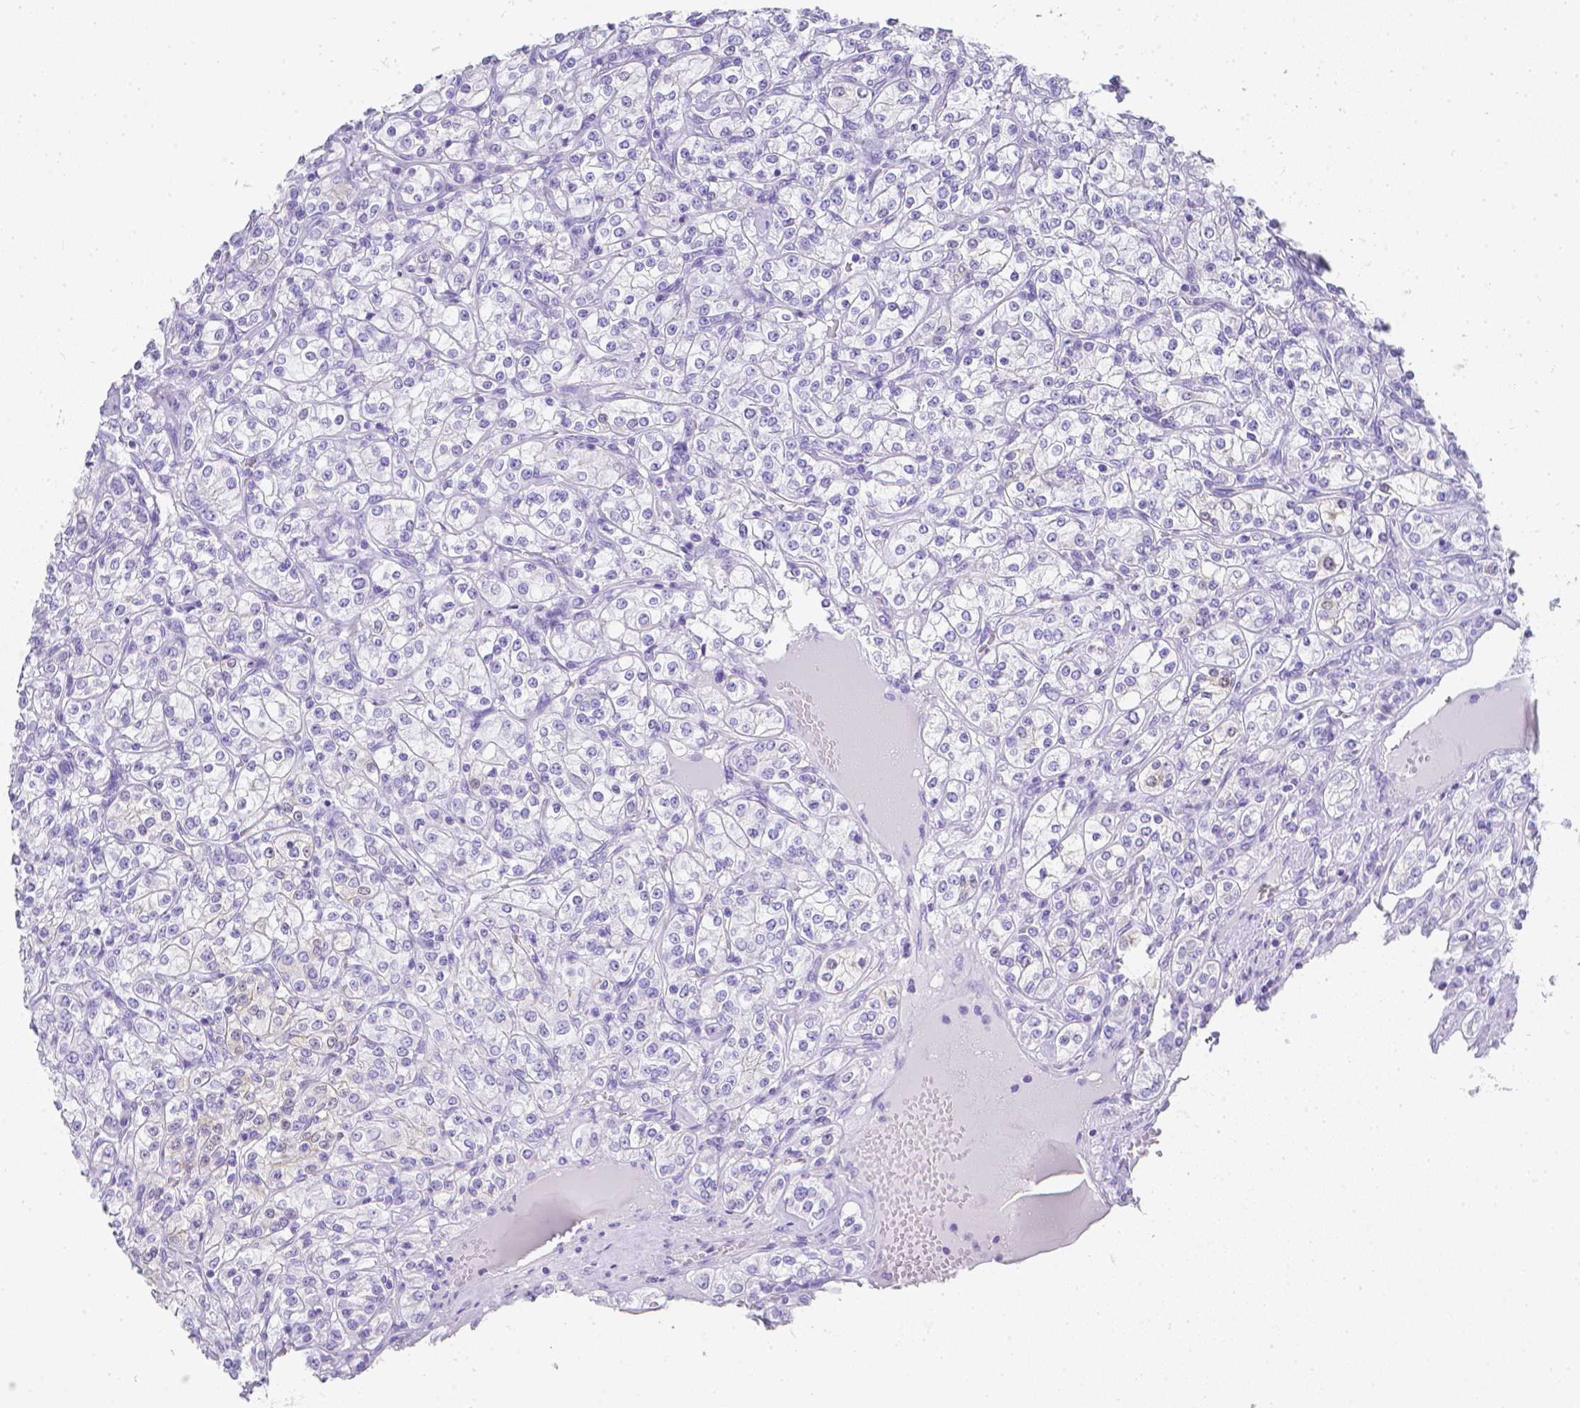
{"staining": {"intensity": "negative", "quantity": "none", "location": "none"}, "tissue": "renal cancer", "cell_type": "Tumor cells", "image_type": "cancer", "snomed": [{"axis": "morphology", "description": "Adenocarcinoma, NOS"}, {"axis": "topography", "description": "Kidney"}], "caption": "A high-resolution photomicrograph shows IHC staining of renal cancer, which displays no significant expression in tumor cells. Nuclei are stained in blue.", "gene": "LGALS4", "patient": {"sex": "male", "age": 77}}